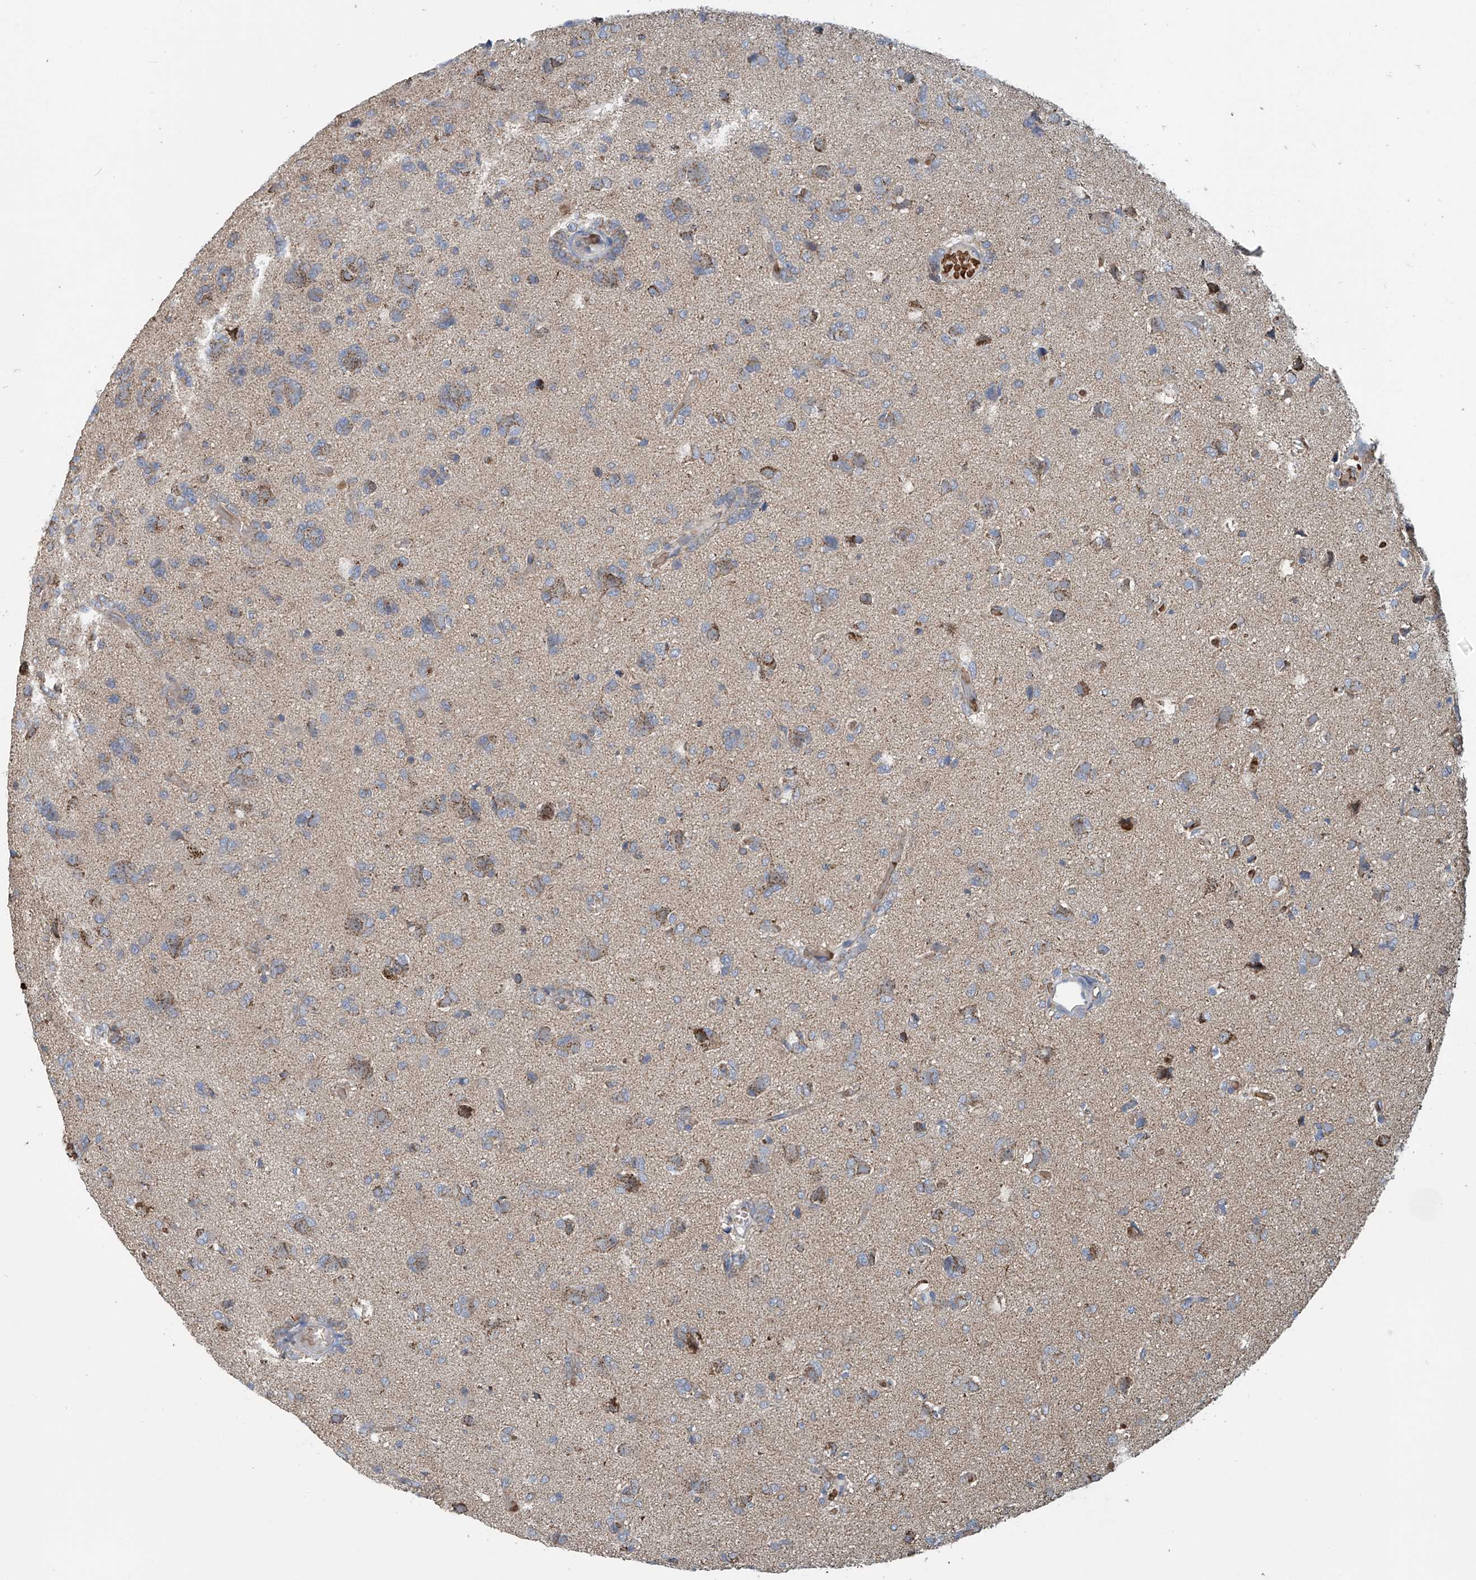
{"staining": {"intensity": "moderate", "quantity": "<25%", "location": "cytoplasmic/membranous"}, "tissue": "glioma", "cell_type": "Tumor cells", "image_type": "cancer", "snomed": [{"axis": "morphology", "description": "Glioma, malignant, High grade"}, {"axis": "topography", "description": "Brain"}], "caption": "Tumor cells show low levels of moderate cytoplasmic/membranous expression in about <25% of cells in human malignant high-grade glioma.", "gene": "COMMD1", "patient": {"sex": "female", "age": 59}}